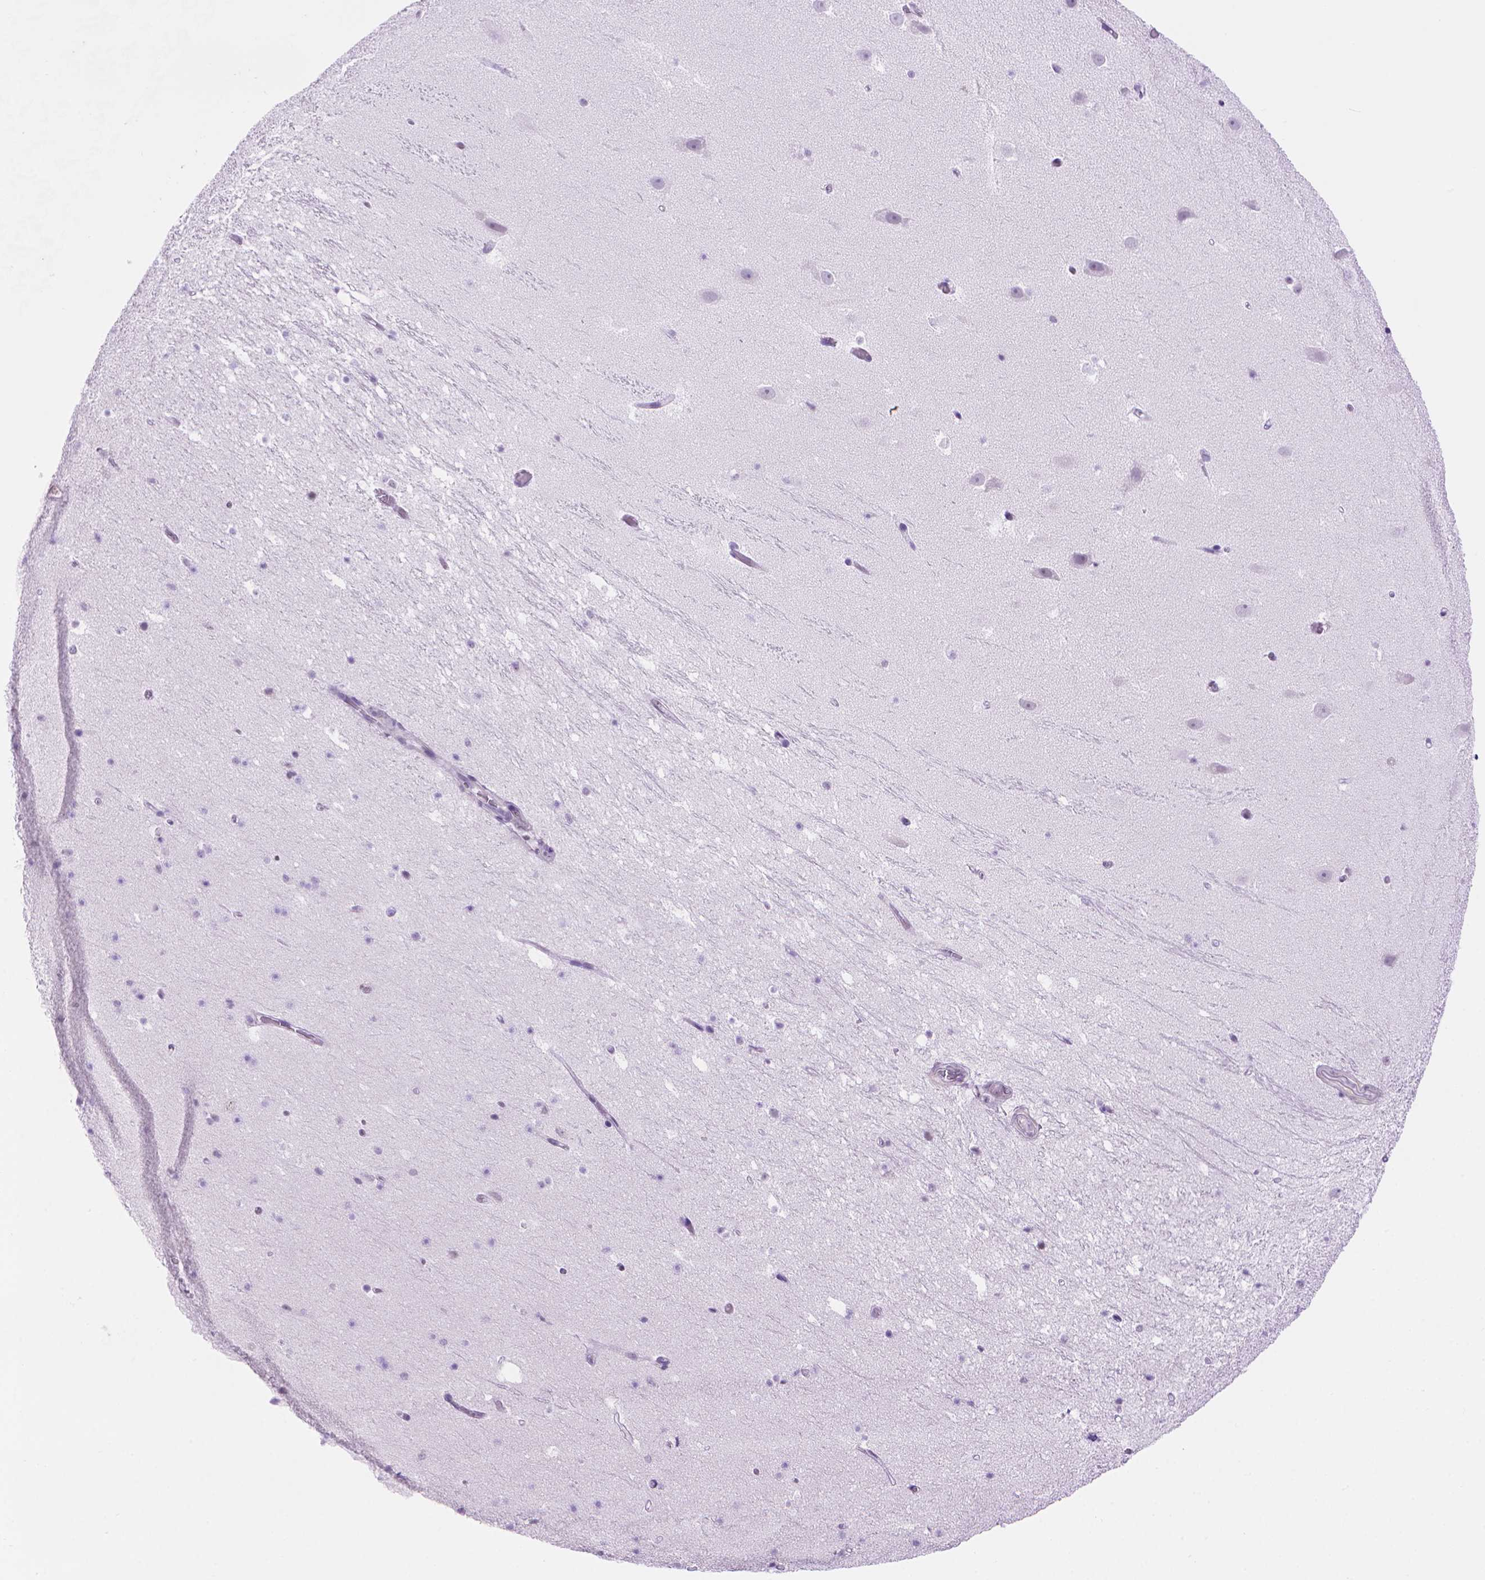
{"staining": {"intensity": "negative", "quantity": "none", "location": "none"}, "tissue": "hippocampus", "cell_type": "Glial cells", "image_type": "normal", "snomed": [{"axis": "morphology", "description": "Normal tissue, NOS"}, {"axis": "topography", "description": "Hippocampus"}], "caption": "There is no significant positivity in glial cells of hippocampus. (DAB (3,3'-diaminobenzidine) immunohistochemistry visualized using brightfield microscopy, high magnification).", "gene": "UBN1", "patient": {"sex": "male", "age": 26}}